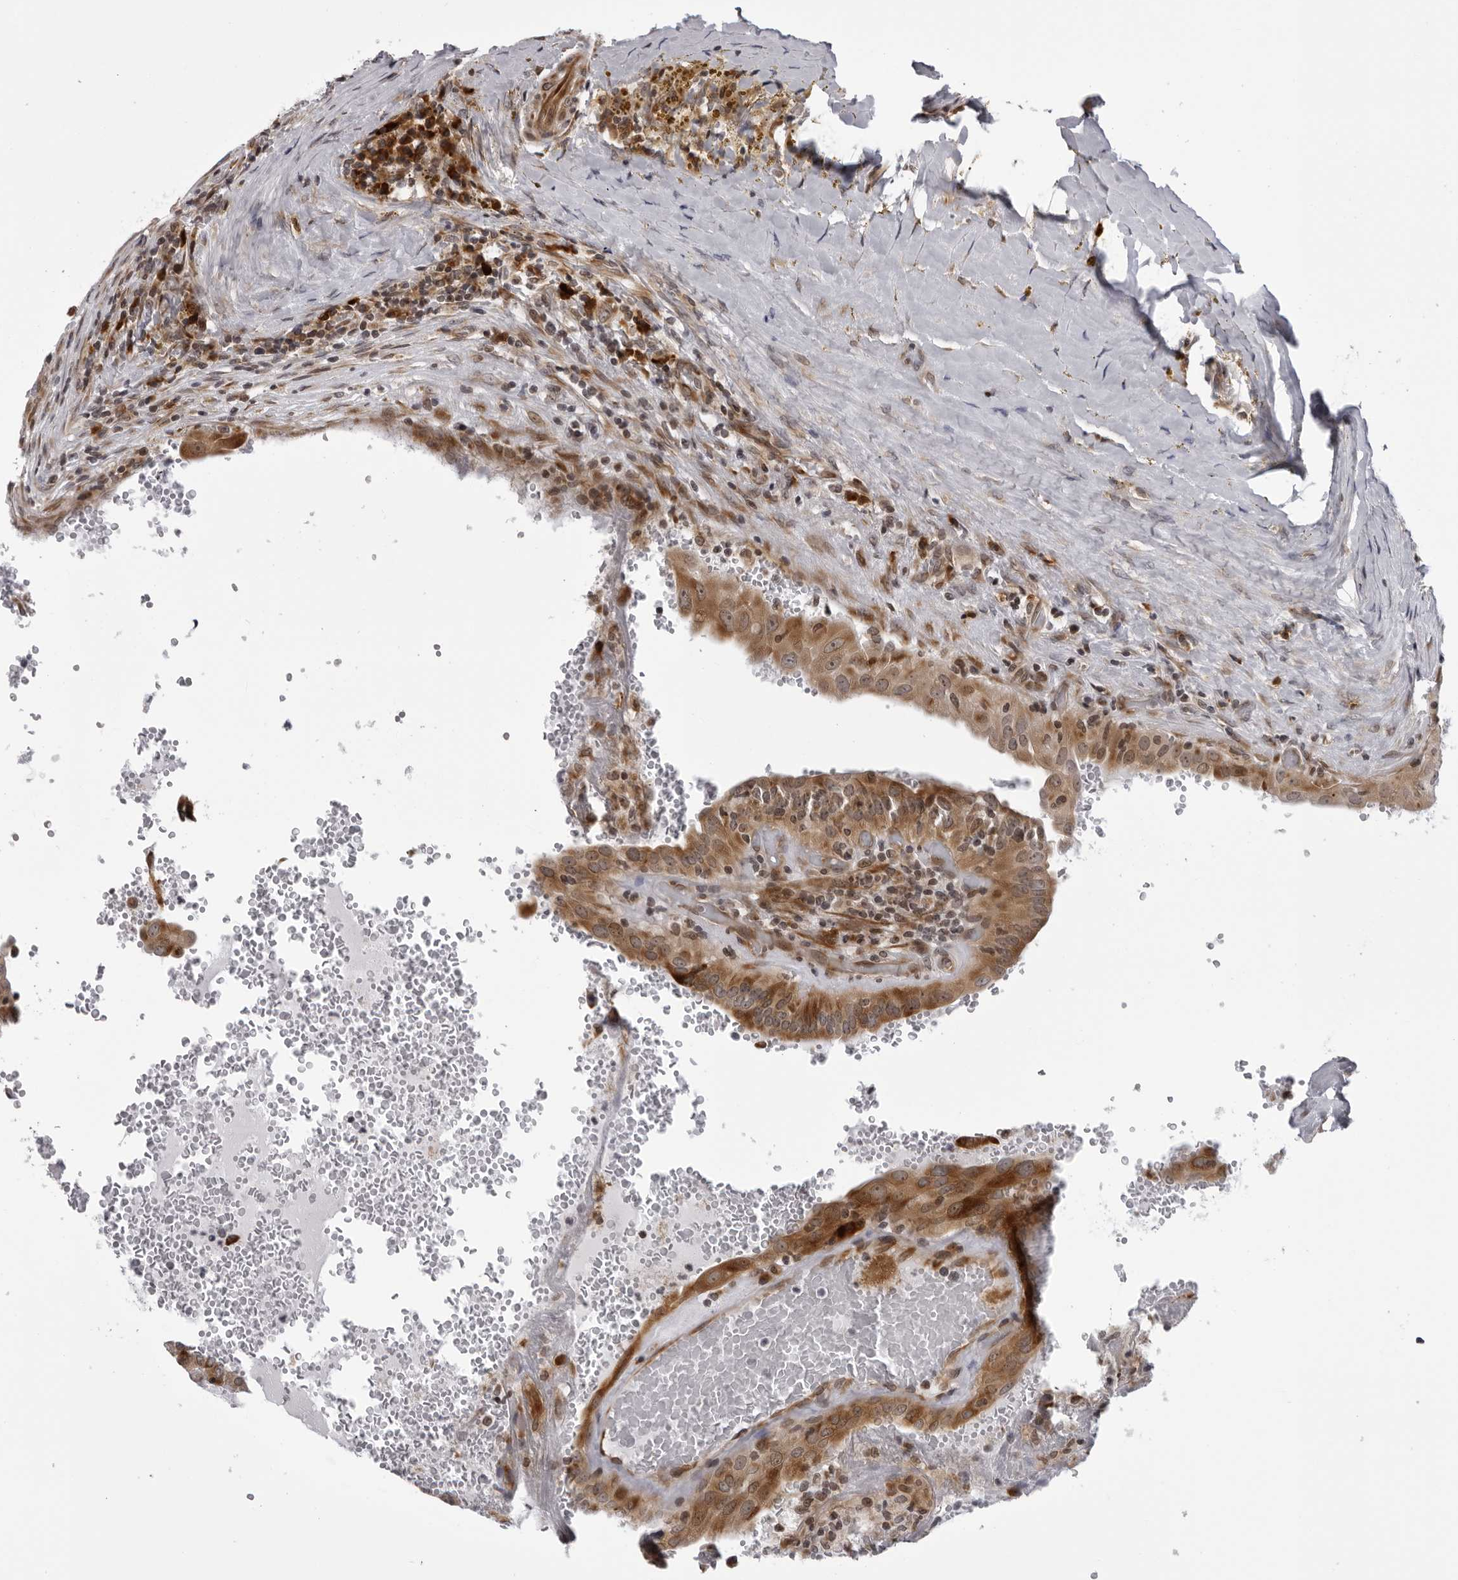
{"staining": {"intensity": "strong", "quantity": ">75%", "location": "cytoplasmic/membranous,nuclear"}, "tissue": "thyroid cancer", "cell_type": "Tumor cells", "image_type": "cancer", "snomed": [{"axis": "morphology", "description": "Papillary adenocarcinoma, NOS"}, {"axis": "topography", "description": "Thyroid gland"}], "caption": "DAB (3,3'-diaminobenzidine) immunohistochemical staining of human thyroid papillary adenocarcinoma exhibits strong cytoplasmic/membranous and nuclear protein staining in about >75% of tumor cells.", "gene": "GCSAML", "patient": {"sex": "male", "age": 77}}